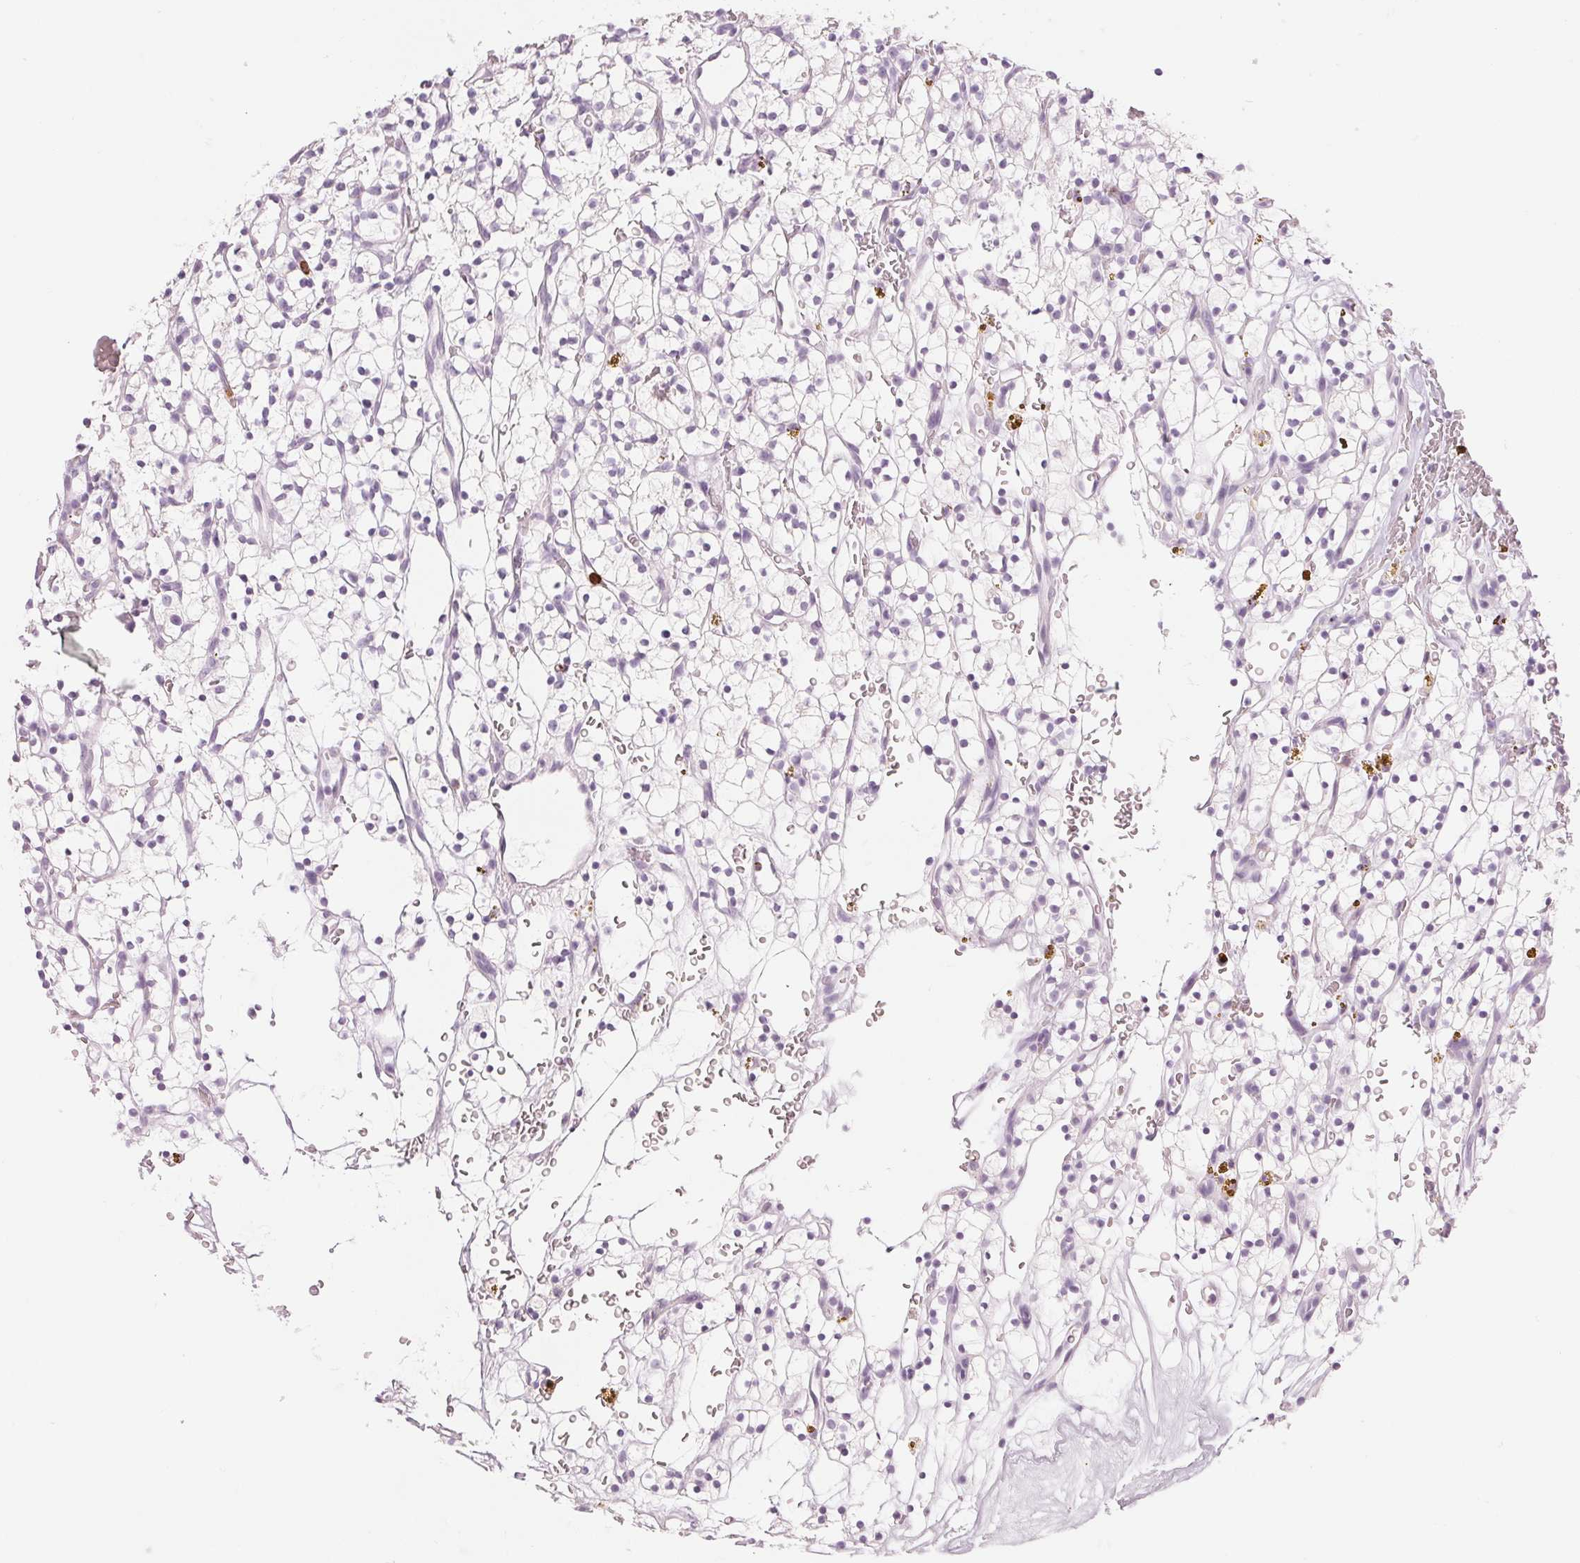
{"staining": {"intensity": "negative", "quantity": "none", "location": "none"}, "tissue": "renal cancer", "cell_type": "Tumor cells", "image_type": "cancer", "snomed": [{"axis": "morphology", "description": "Adenocarcinoma, NOS"}, {"axis": "topography", "description": "Kidney"}], "caption": "Immunohistochemical staining of human renal cancer exhibits no significant positivity in tumor cells.", "gene": "KLK7", "patient": {"sex": "female", "age": 64}}